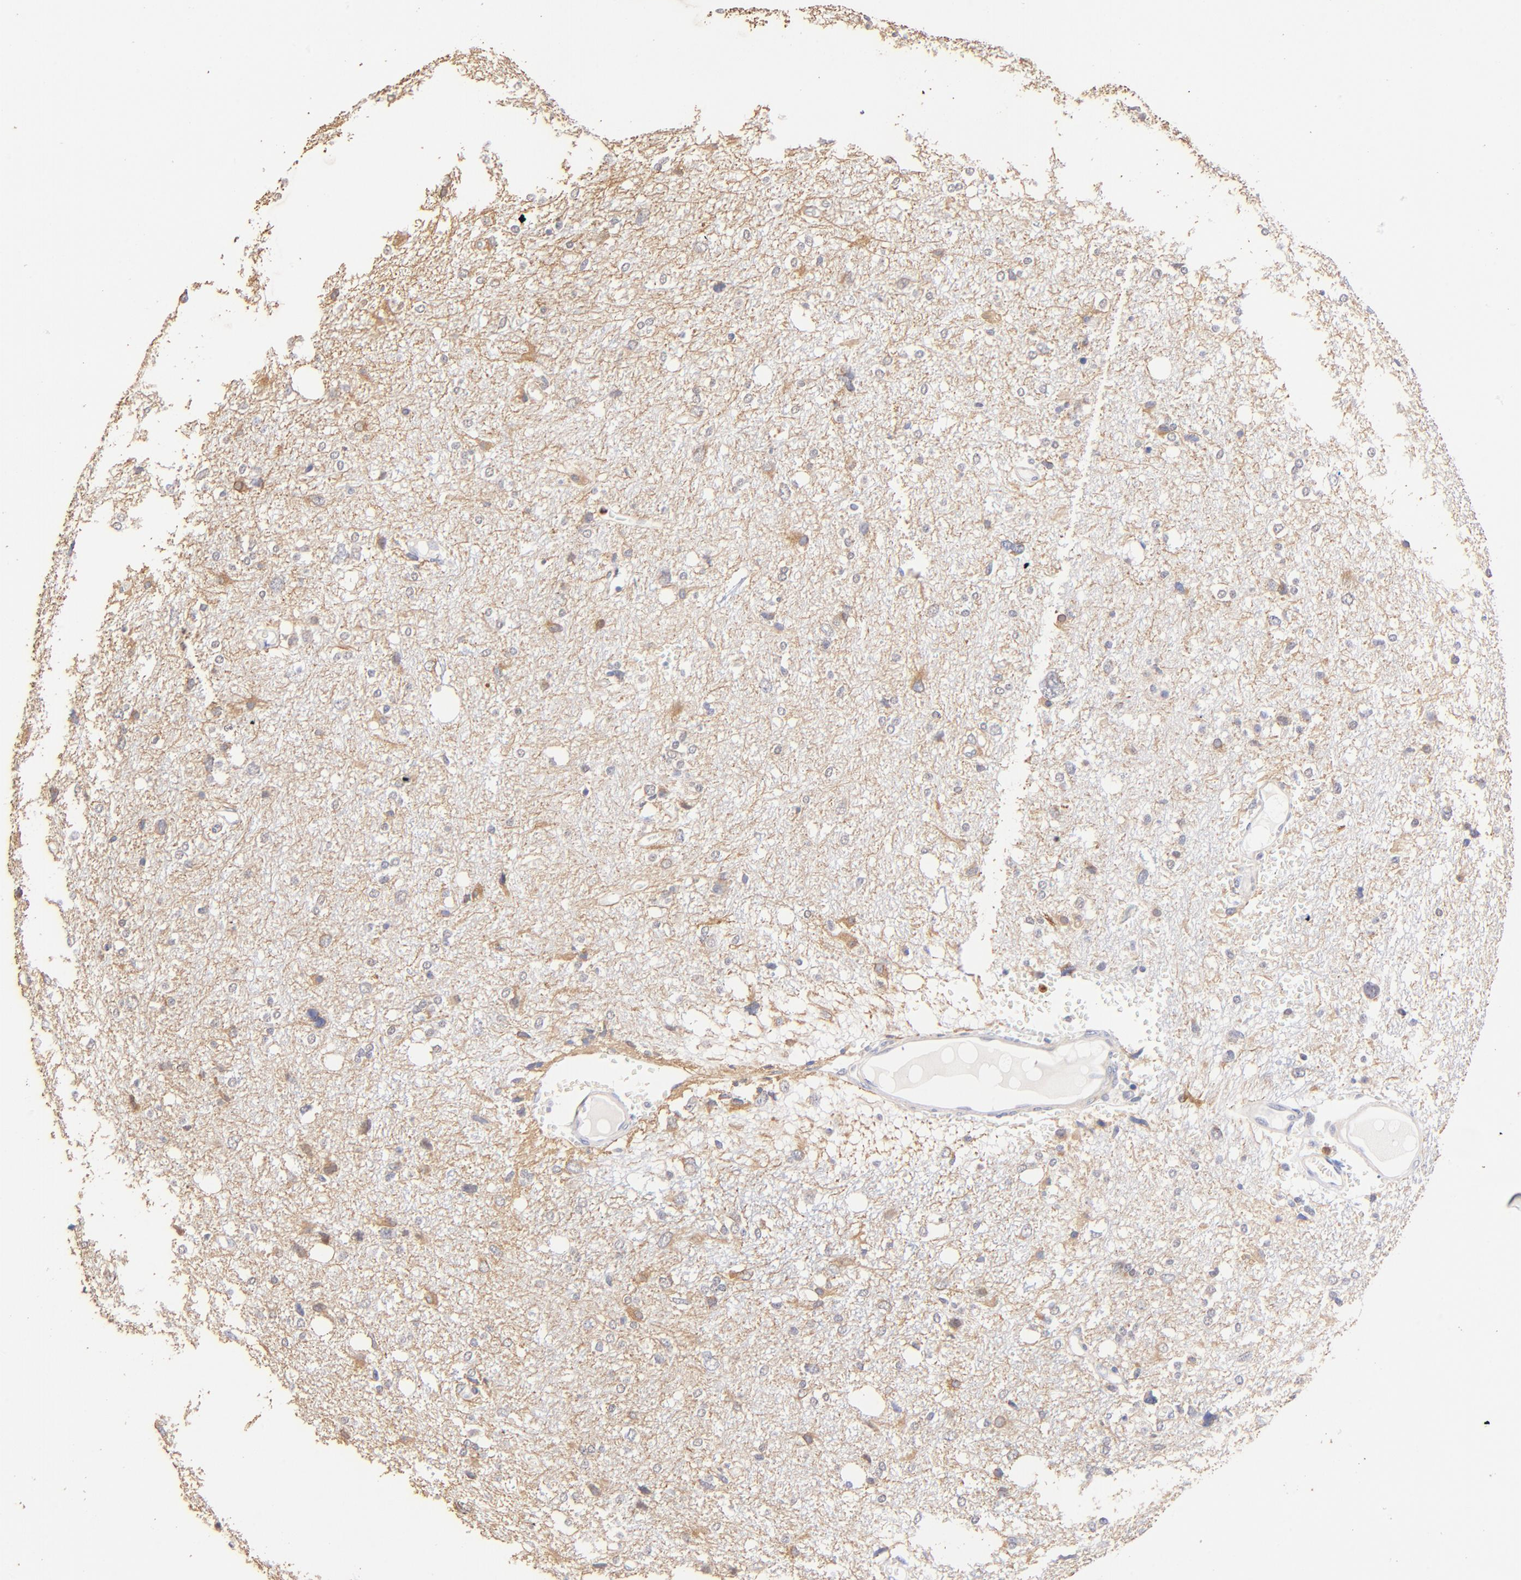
{"staining": {"intensity": "moderate", "quantity": "<25%", "location": "cytoplasmic/membranous"}, "tissue": "glioma", "cell_type": "Tumor cells", "image_type": "cancer", "snomed": [{"axis": "morphology", "description": "Glioma, malignant, High grade"}, {"axis": "topography", "description": "Brain"}], "caption": "Moderate cytoplasmic/membranous expression is seen in approximately <25% of tumor cells in malignant high-grade glioma. The staining is performed using DAB brown chromogen to label protein expression. The nuclei are counter-stained blue using hematoxylin.", "gene": "BBOF1", "patient": {"sex": "female", "age": 59}}